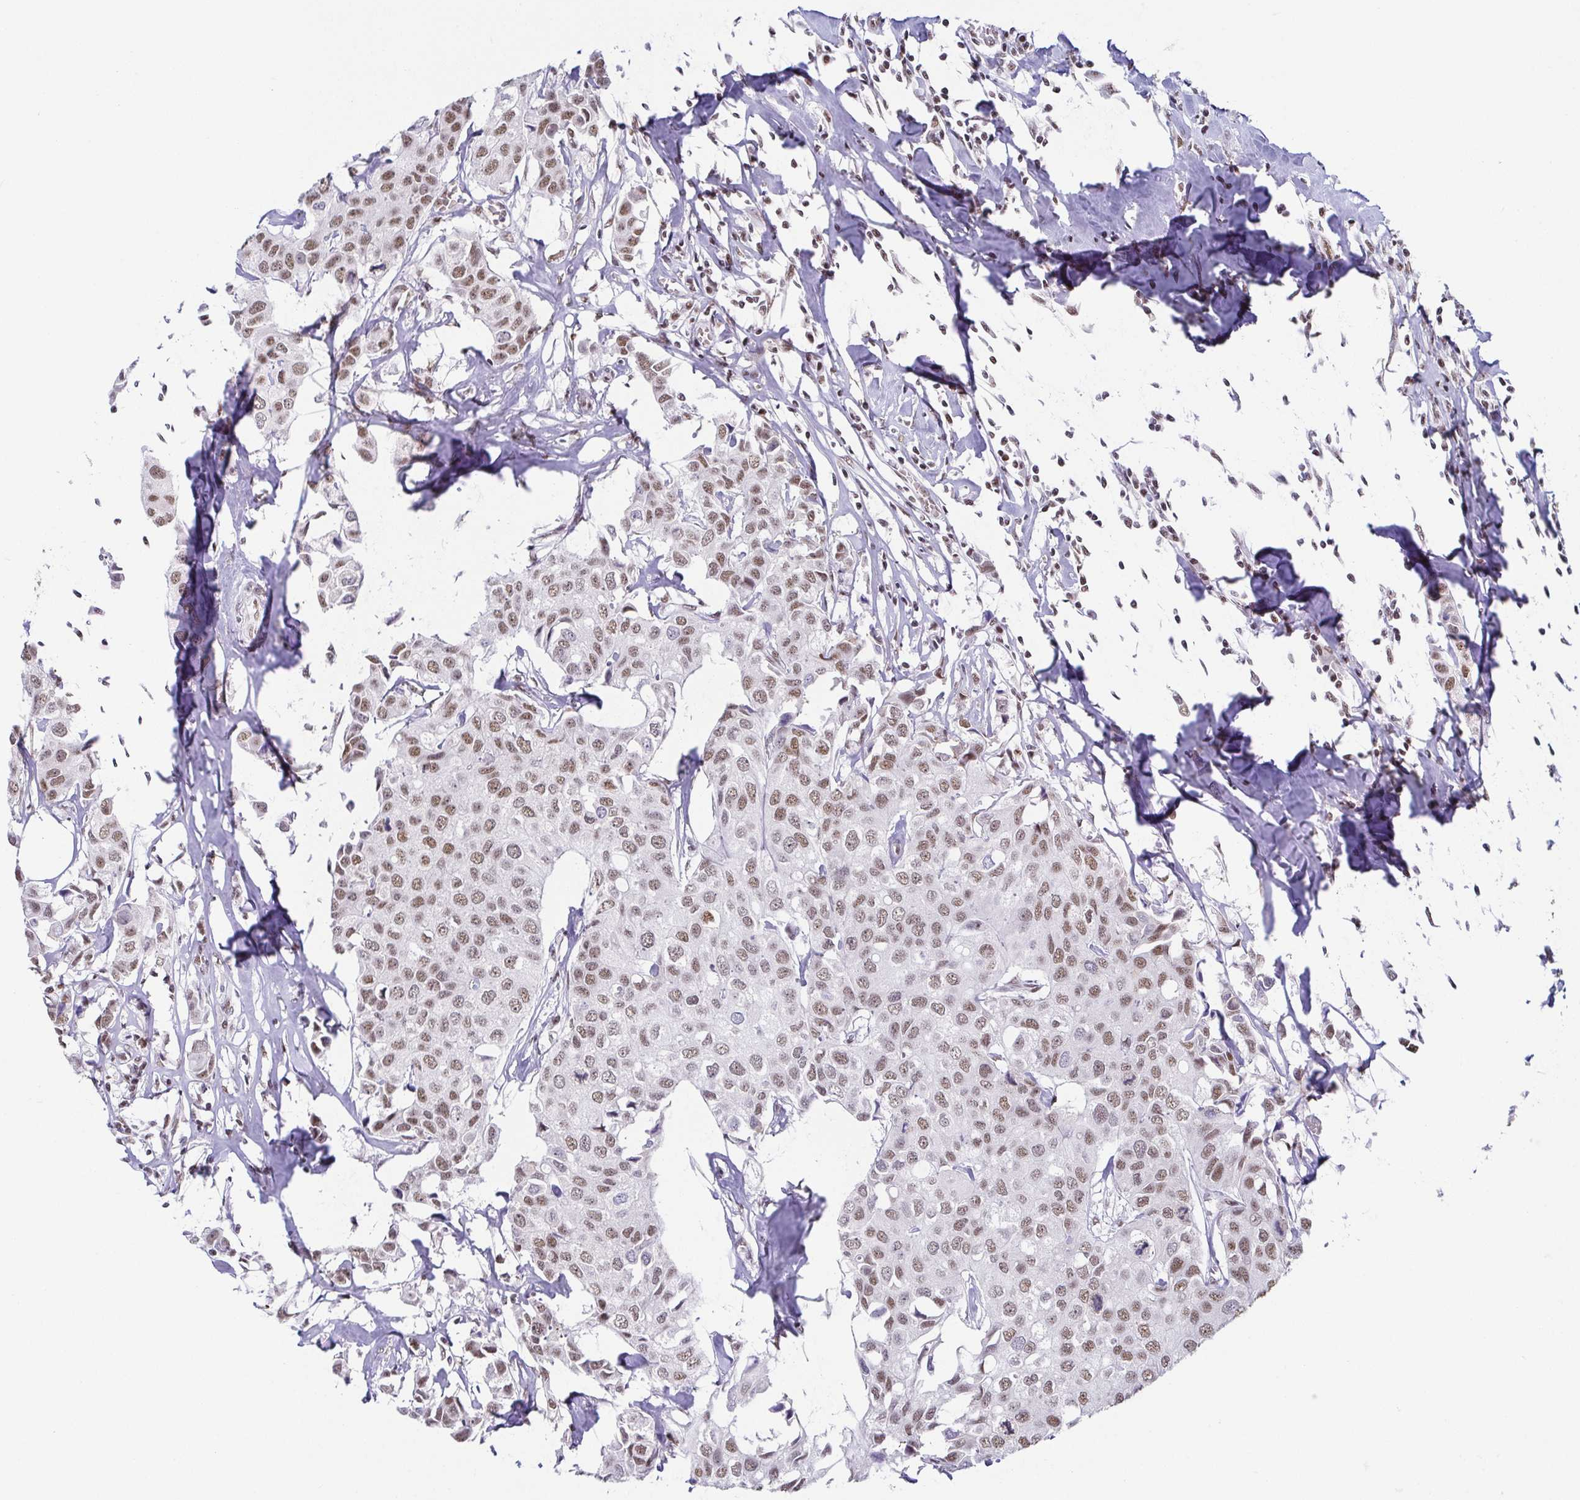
{"staining": {"intensity": "moderate", "quantity": ">75%", "location": "nuclear"}, "tissue": "breast cancer", "cell_type": "Tumor cells", "image_type": "cancer", "snomed": [{"axis": "morphology", "description": "Duct carcinoma"}, {"axis": "topography", "description": "Breast"}], "caption": "This image displays breast cancer (invasive ductal carcinoma) stained with immunohistochemistry to label a protein in brown. The nuclear of tumor cells show moderate positivity for the protein. Nuclei are counter-stained blue.", "gene": "EWSR1", "patient": {"sex": "female", "age": 80}}